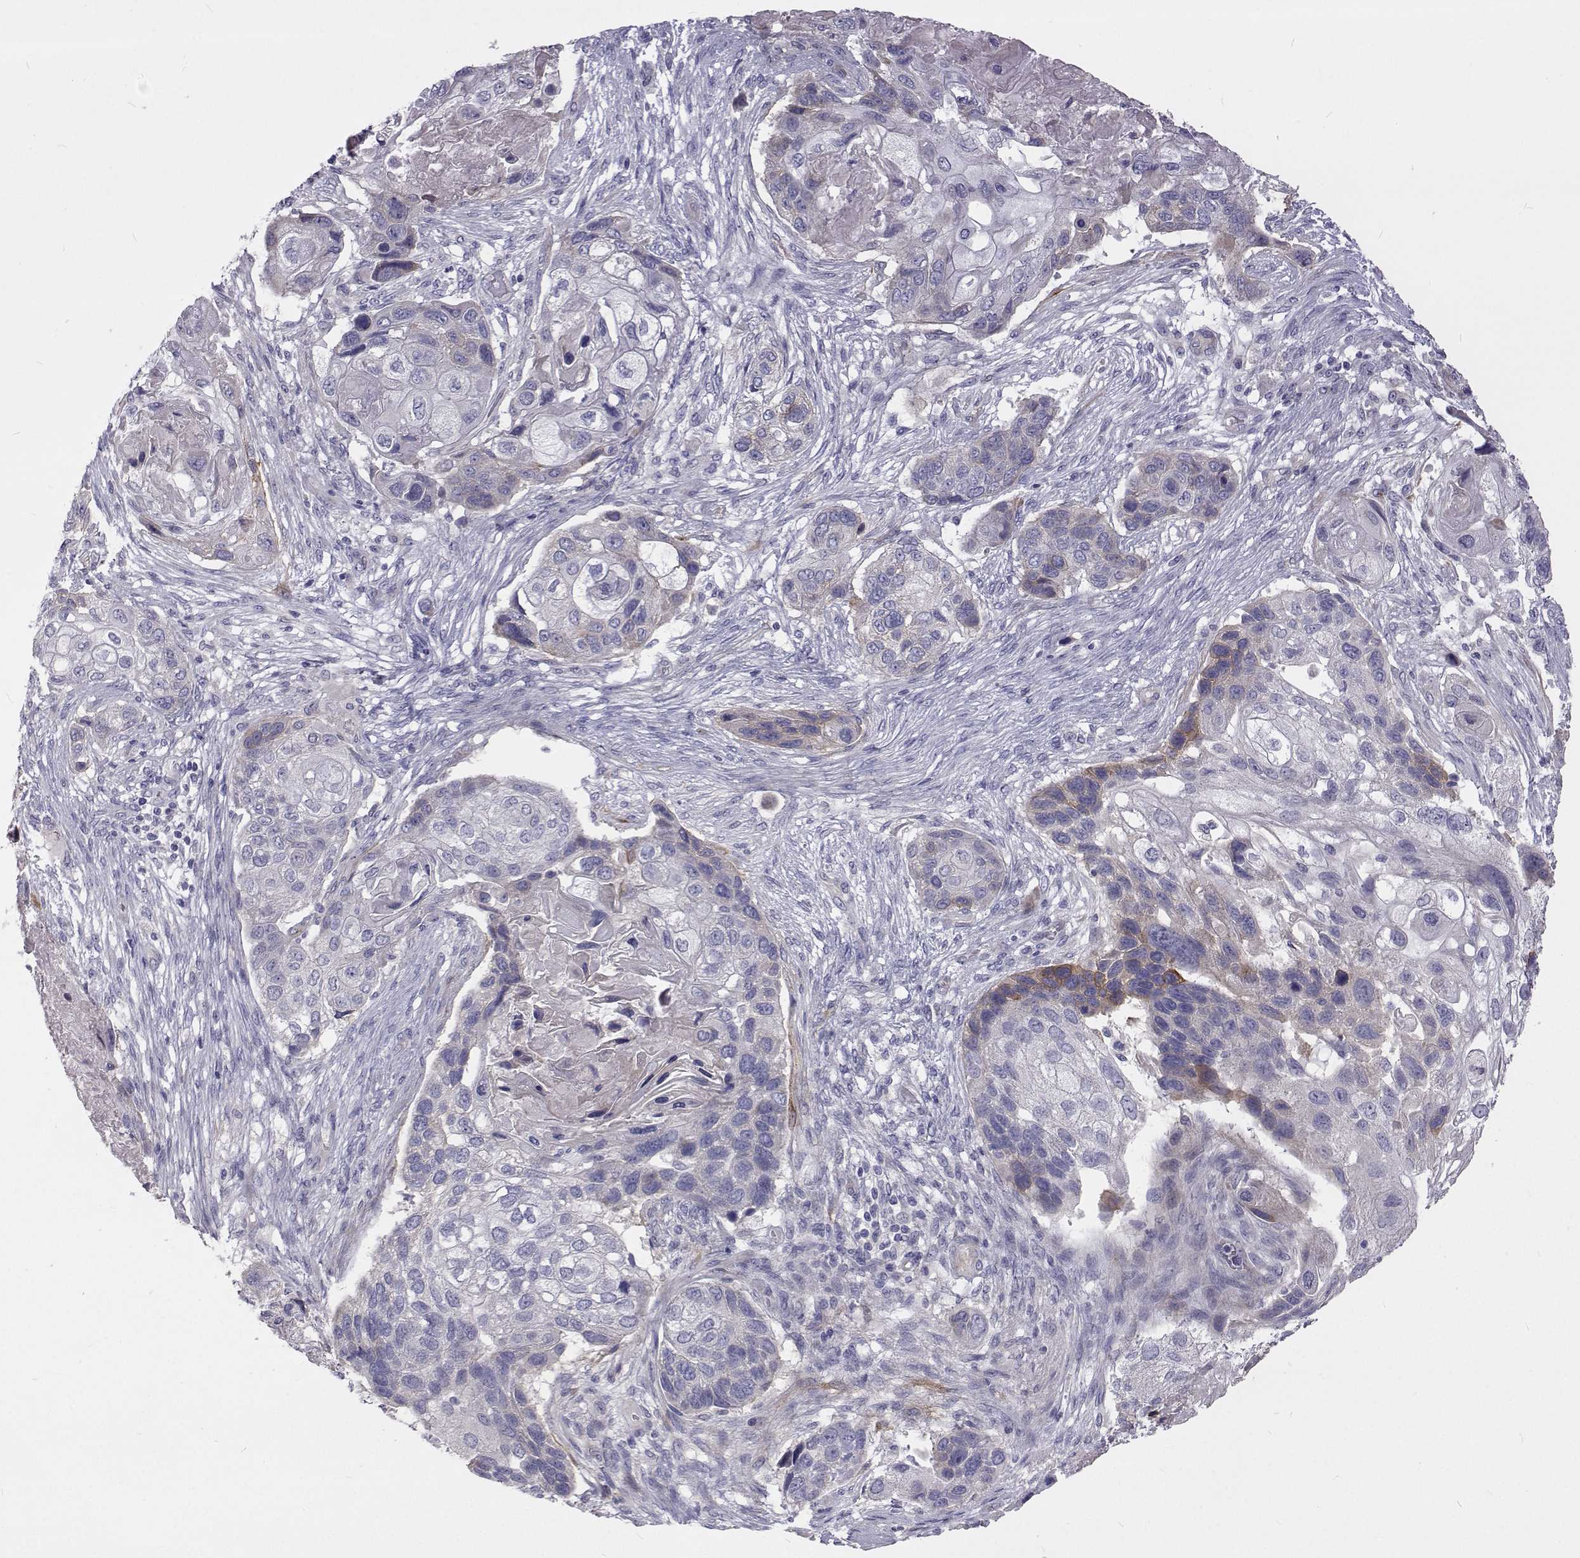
{"staining": {"intensity": "weak", "quantity": "<25%", "location": "cytoplasmic/membranous"}, "tissue": "lung cancer", "cell_type": "Tumor cells", "image_type": "cancer", "snomed": [{"axis": "morphology", "description": "Squamous cell carcinoma, NOS"}, {"axis": "topography", "description": "Lung"}], "caption": "Tumor cells show no significant protein expression in lung squamous cell carcinoma. (Immunohistochemistry, brightfield microscopy, high magnification).", "gene": "NPR3", "patient": {"sex": "male", "age": 69}}